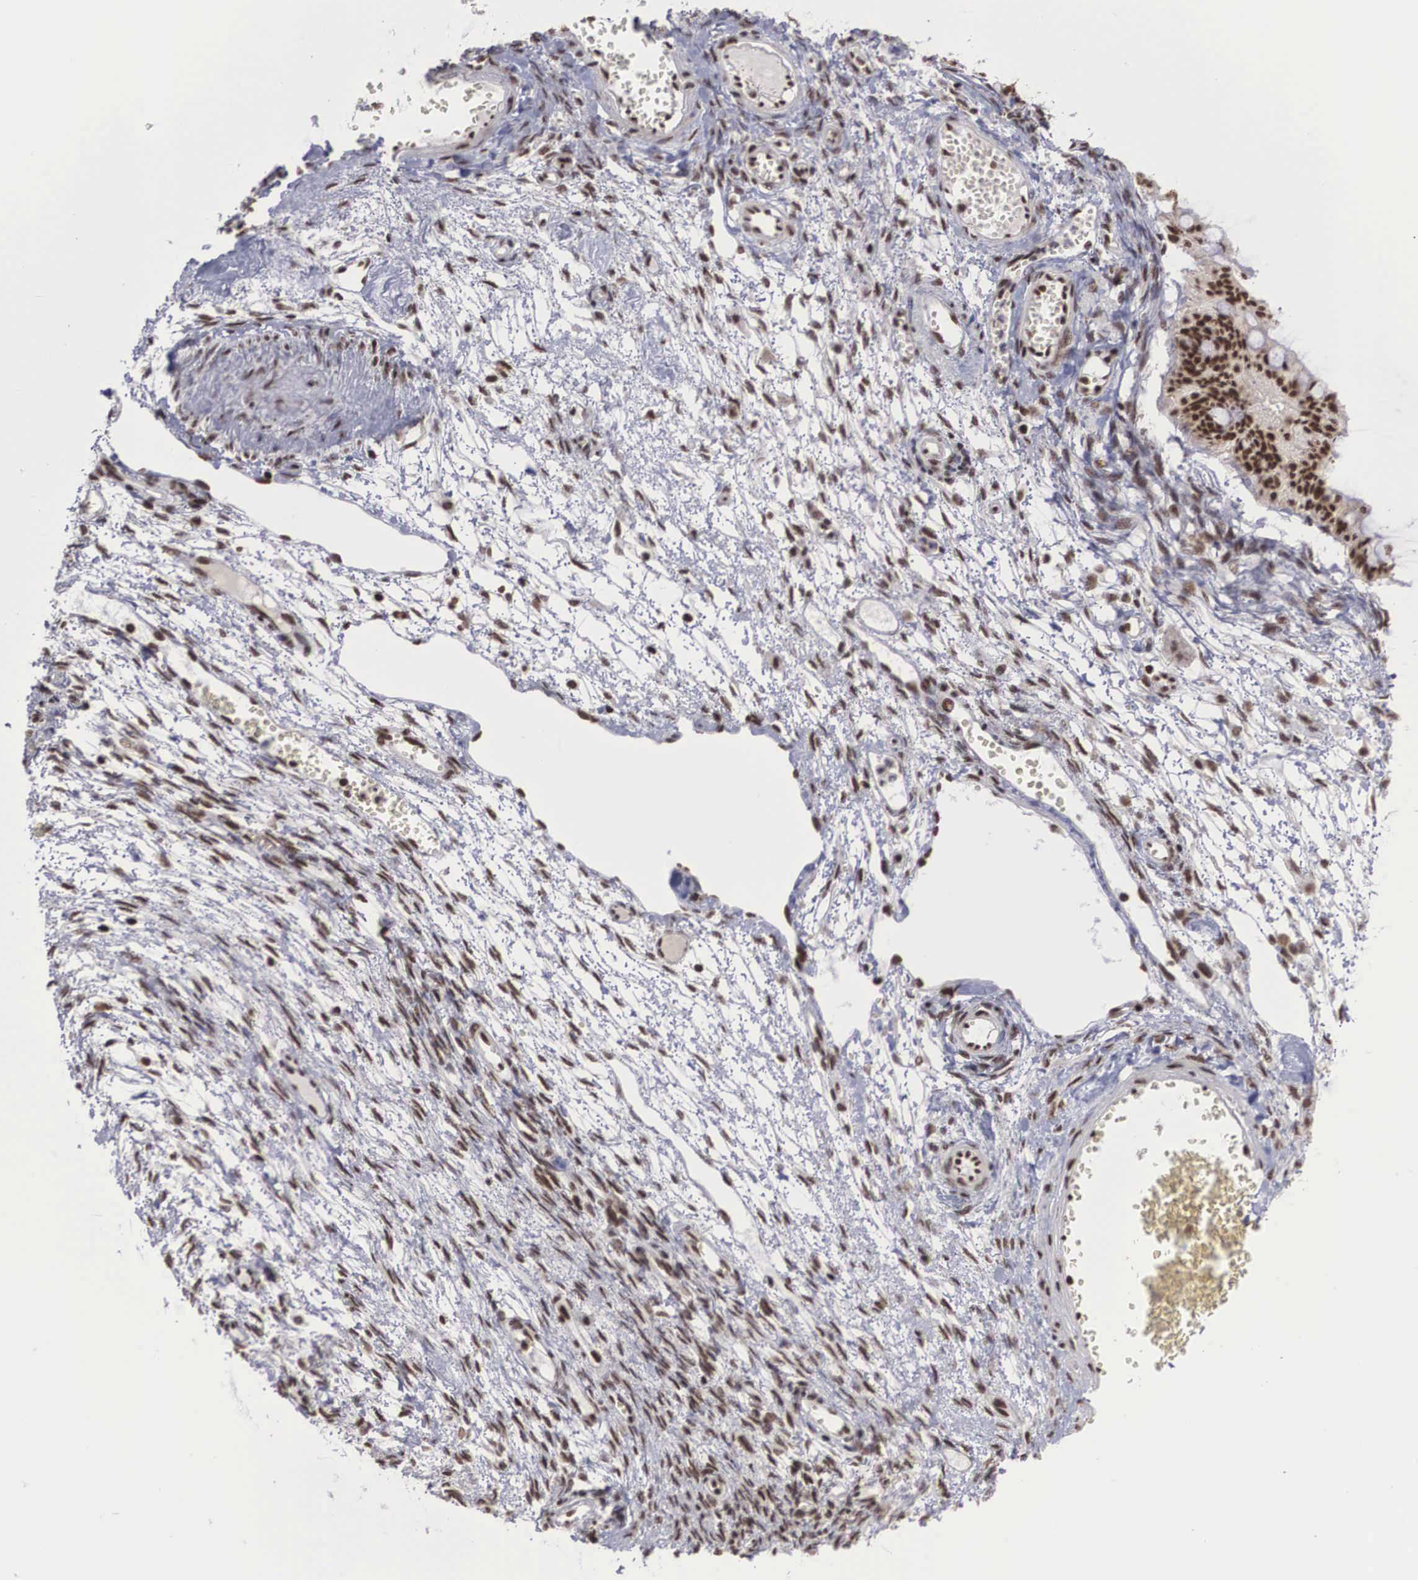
{"staining": {"intensity": "moderate", "quantity": ">75%", "location": "nuclear"}, "tissue": "ovarian cancer", "cell_type": "Tumor cells", "image_type": "cancer", "snomed": [{"axis": "morphology", "description": "Cystadenocarcinoma, mucinous, NOS"}, {"axis": "topography", "description": "Ovary"}], "caption": "Tumor cells demonstrate medium levels of moderate nuclear staining in approximately >75% of cells in ovarian cancer.", "gene": "HTATSF1", "patient": {"sex": "female", "age": 57}}